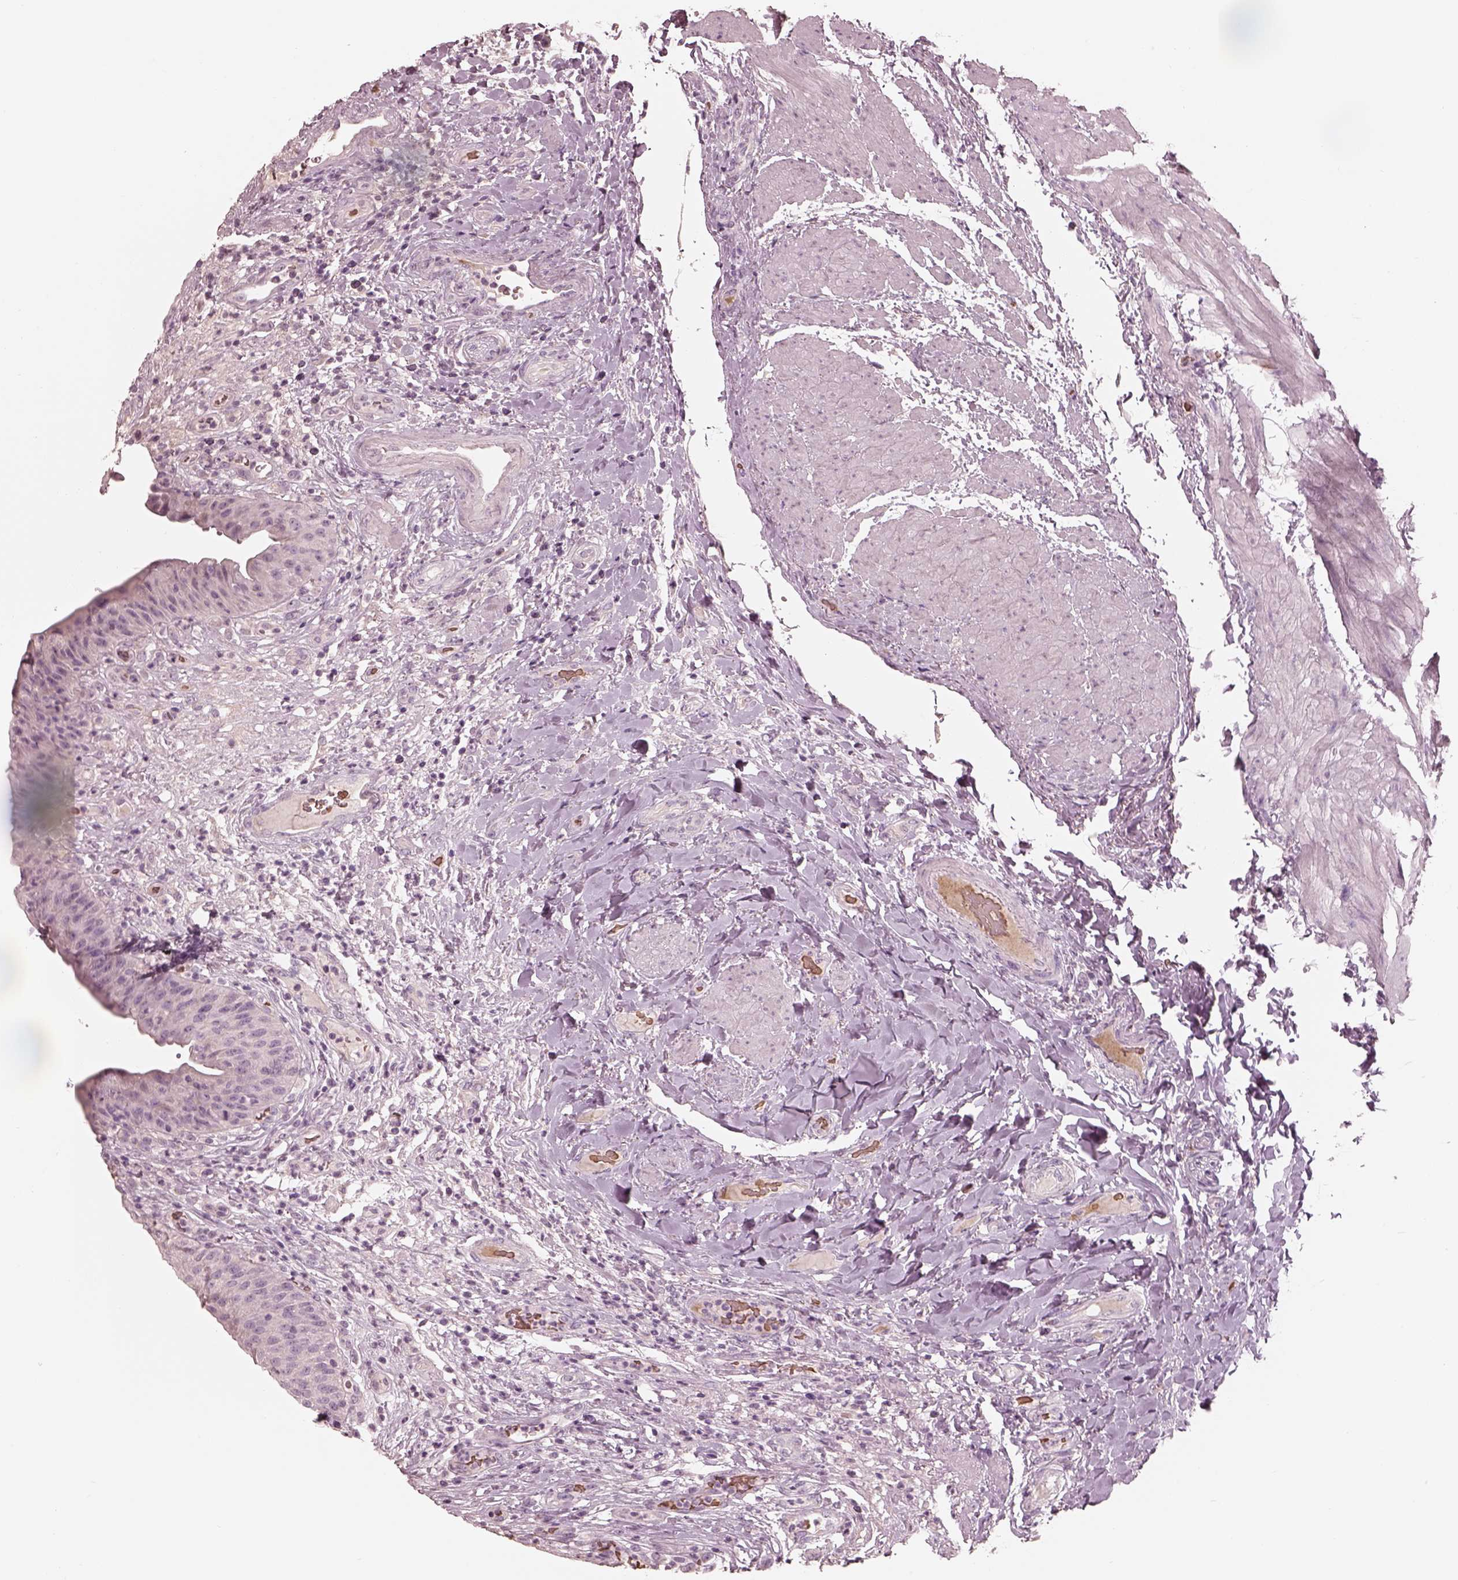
{"staining": {"intensity": "negative", "quantity": "none", "location": "none"}, "tissue": "urinary bladder", "cell_type": "Urothelial cells", "image_type": "normal", "snomed": [{"axis": "morphology", "description": "Normal tissue, NOS"}, {"axis": "topography", "description": "Urinary bladder"}], "caption": "Immunohistochemistry (IHC) of benign human urinary bladder demonstrates no staining in urothelial cells. The staining was performed using DAB to visualize the protein expression in brown, while the nuclei were stained in blue with hematoxylin (Magnification: 20x).", "gene": "ANKLE1", "patient": {"sex": "male", "age": 66}}